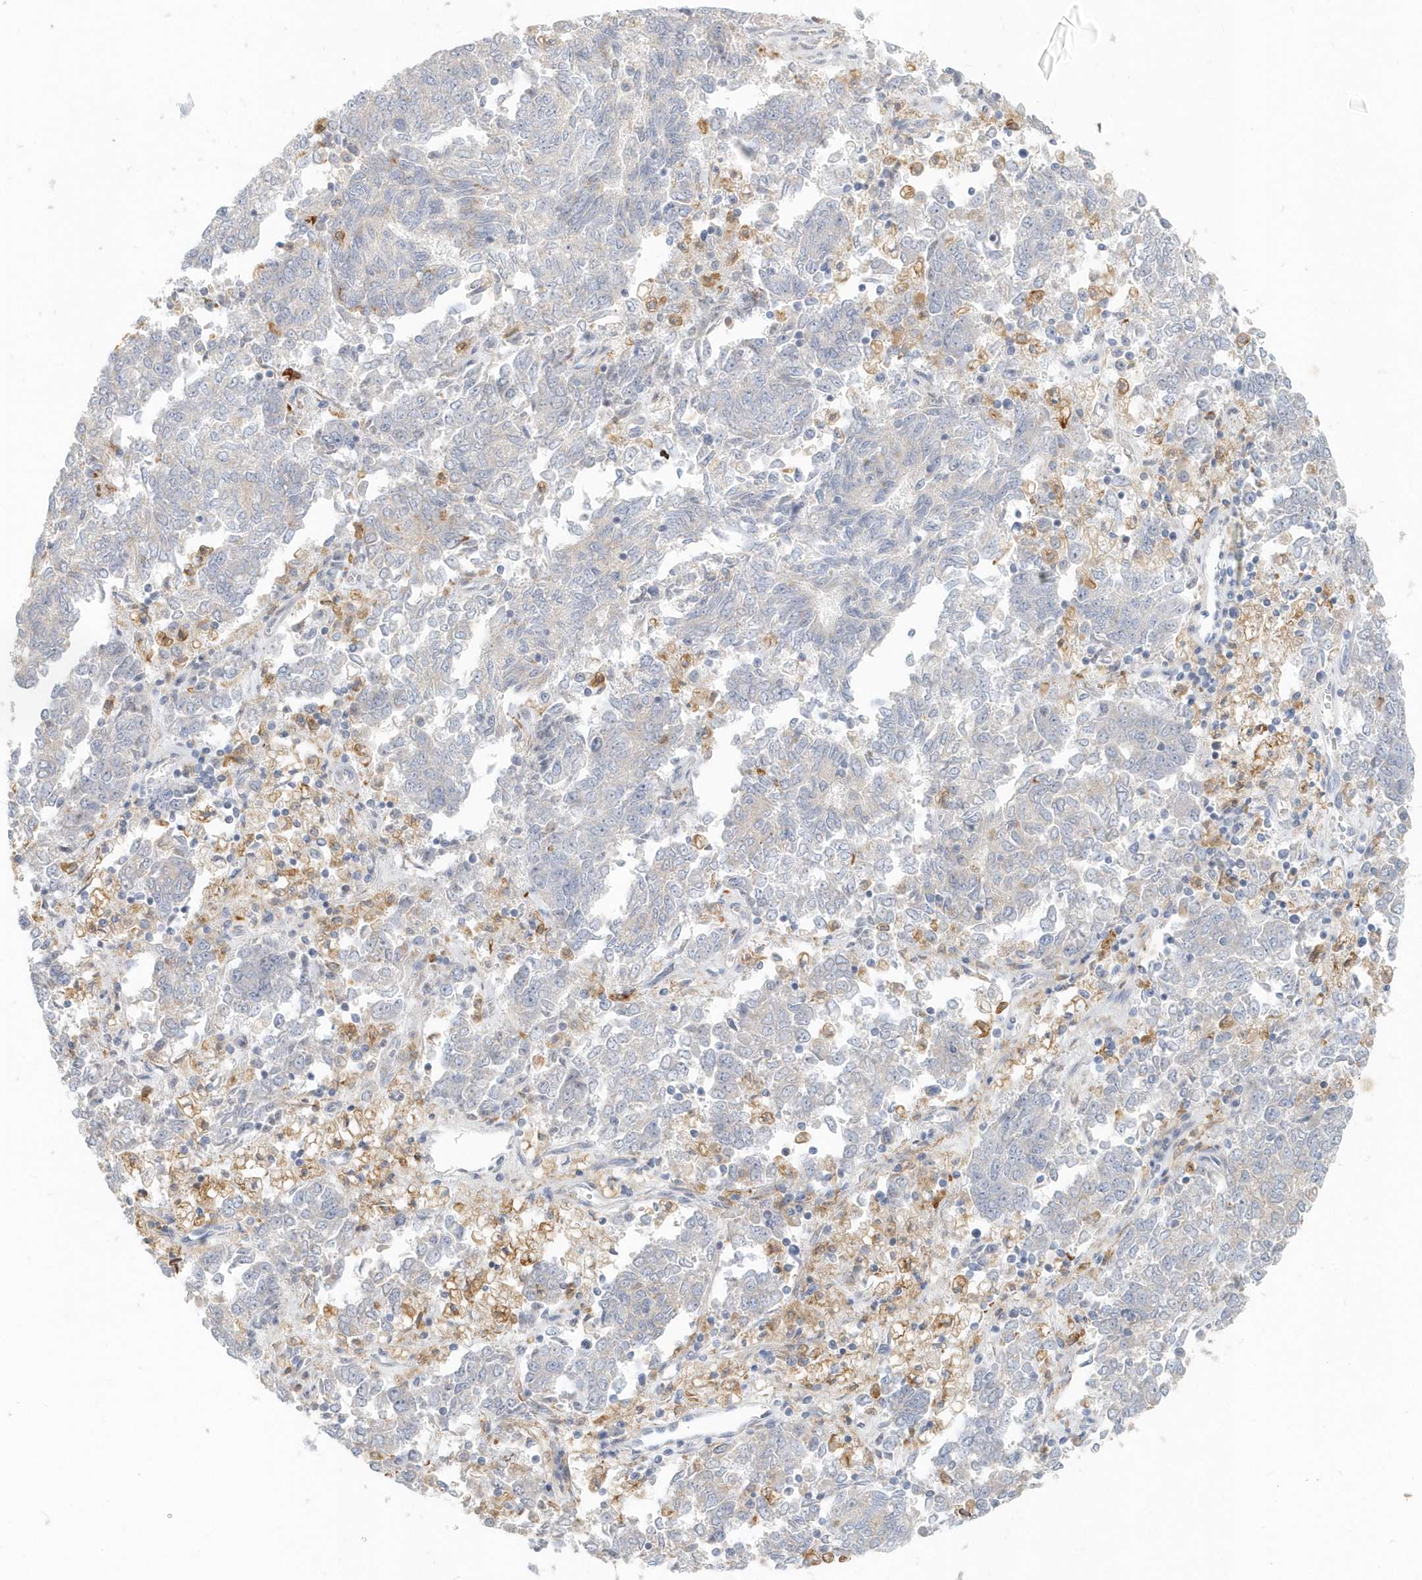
{"staining": {"intensity": "negative", "quantity": "none", "location": "none"}, "tissue": "endometrial cancer", "cell_type": "Tumor cells", "image_type": "cancer", "snomed": [{"axis": "morphology", "description": "Adenocarcinoma, NOS"}, {"axis": "topography", "description": "Endometrium"}], "caption": "Tumor cells show no significant positivity in adenocarcinoma (endometrial).", "gene": "NAPB", "patient": {"sex": "female", "age": 80}}